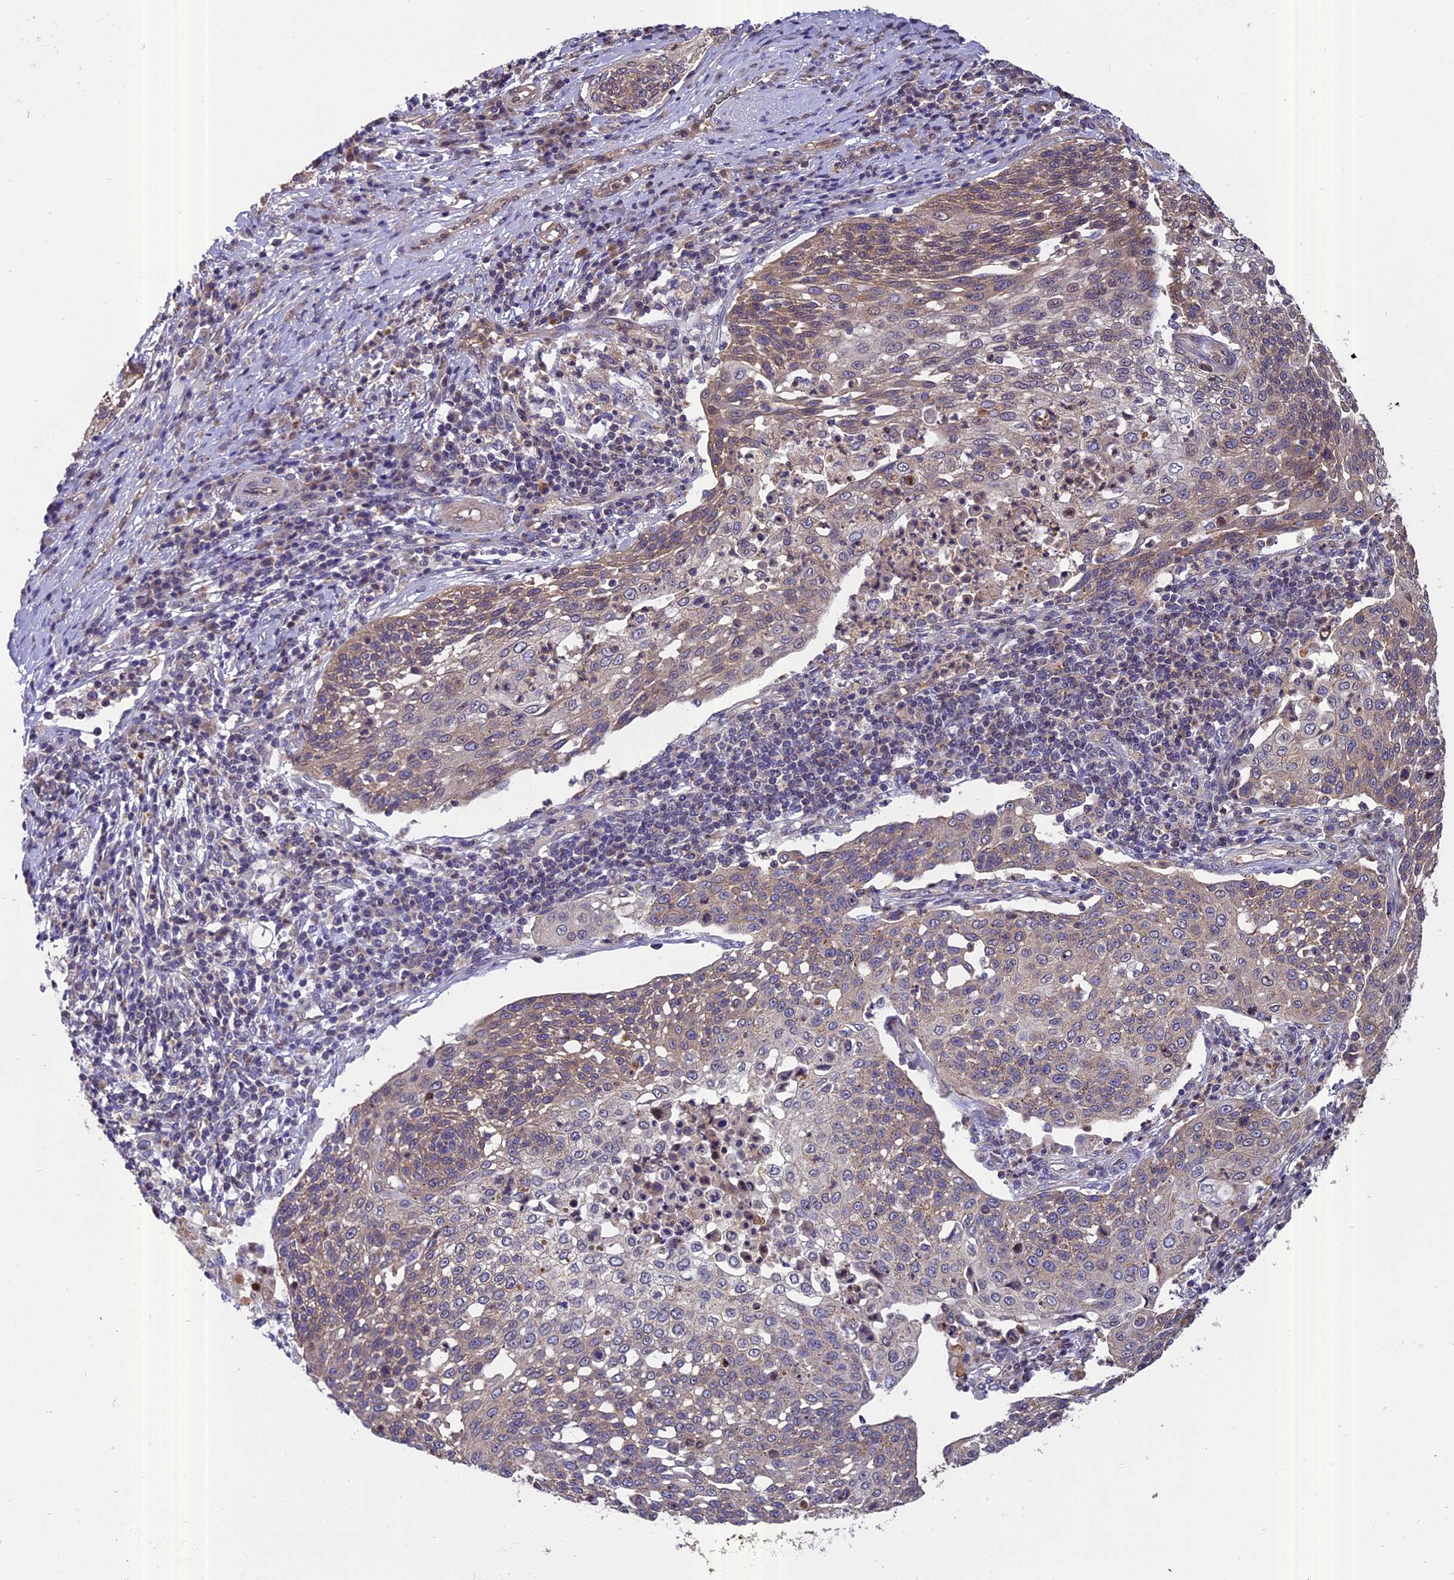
{"staining": {"intensity": "weak", "quantity": ">75%", "location": "cytoplasmic/membranous"}, "tissue": "cervical cancer", "cell_type": "Tumor cells", "image_type": "cancer", "snomed": [{"axis": "morphology", "description": "Squamous cell carcinoma, NOS"}, {"axis": "topography", "description": "Cervix"}], "caption": "Immunohistochemistry (IHC) histopathology image of neoplastic tissue: human cervical cancer (squamous cell carcinoma) stained using IHC shows low levels of weak protein expression localized specifically in the cytoplasmic/membranous of tumor cells, appearing as a cytoplasmic/membranous brown color.", "gene": "CHMP2A", "patient": {"sex": "female", "age": 34}}